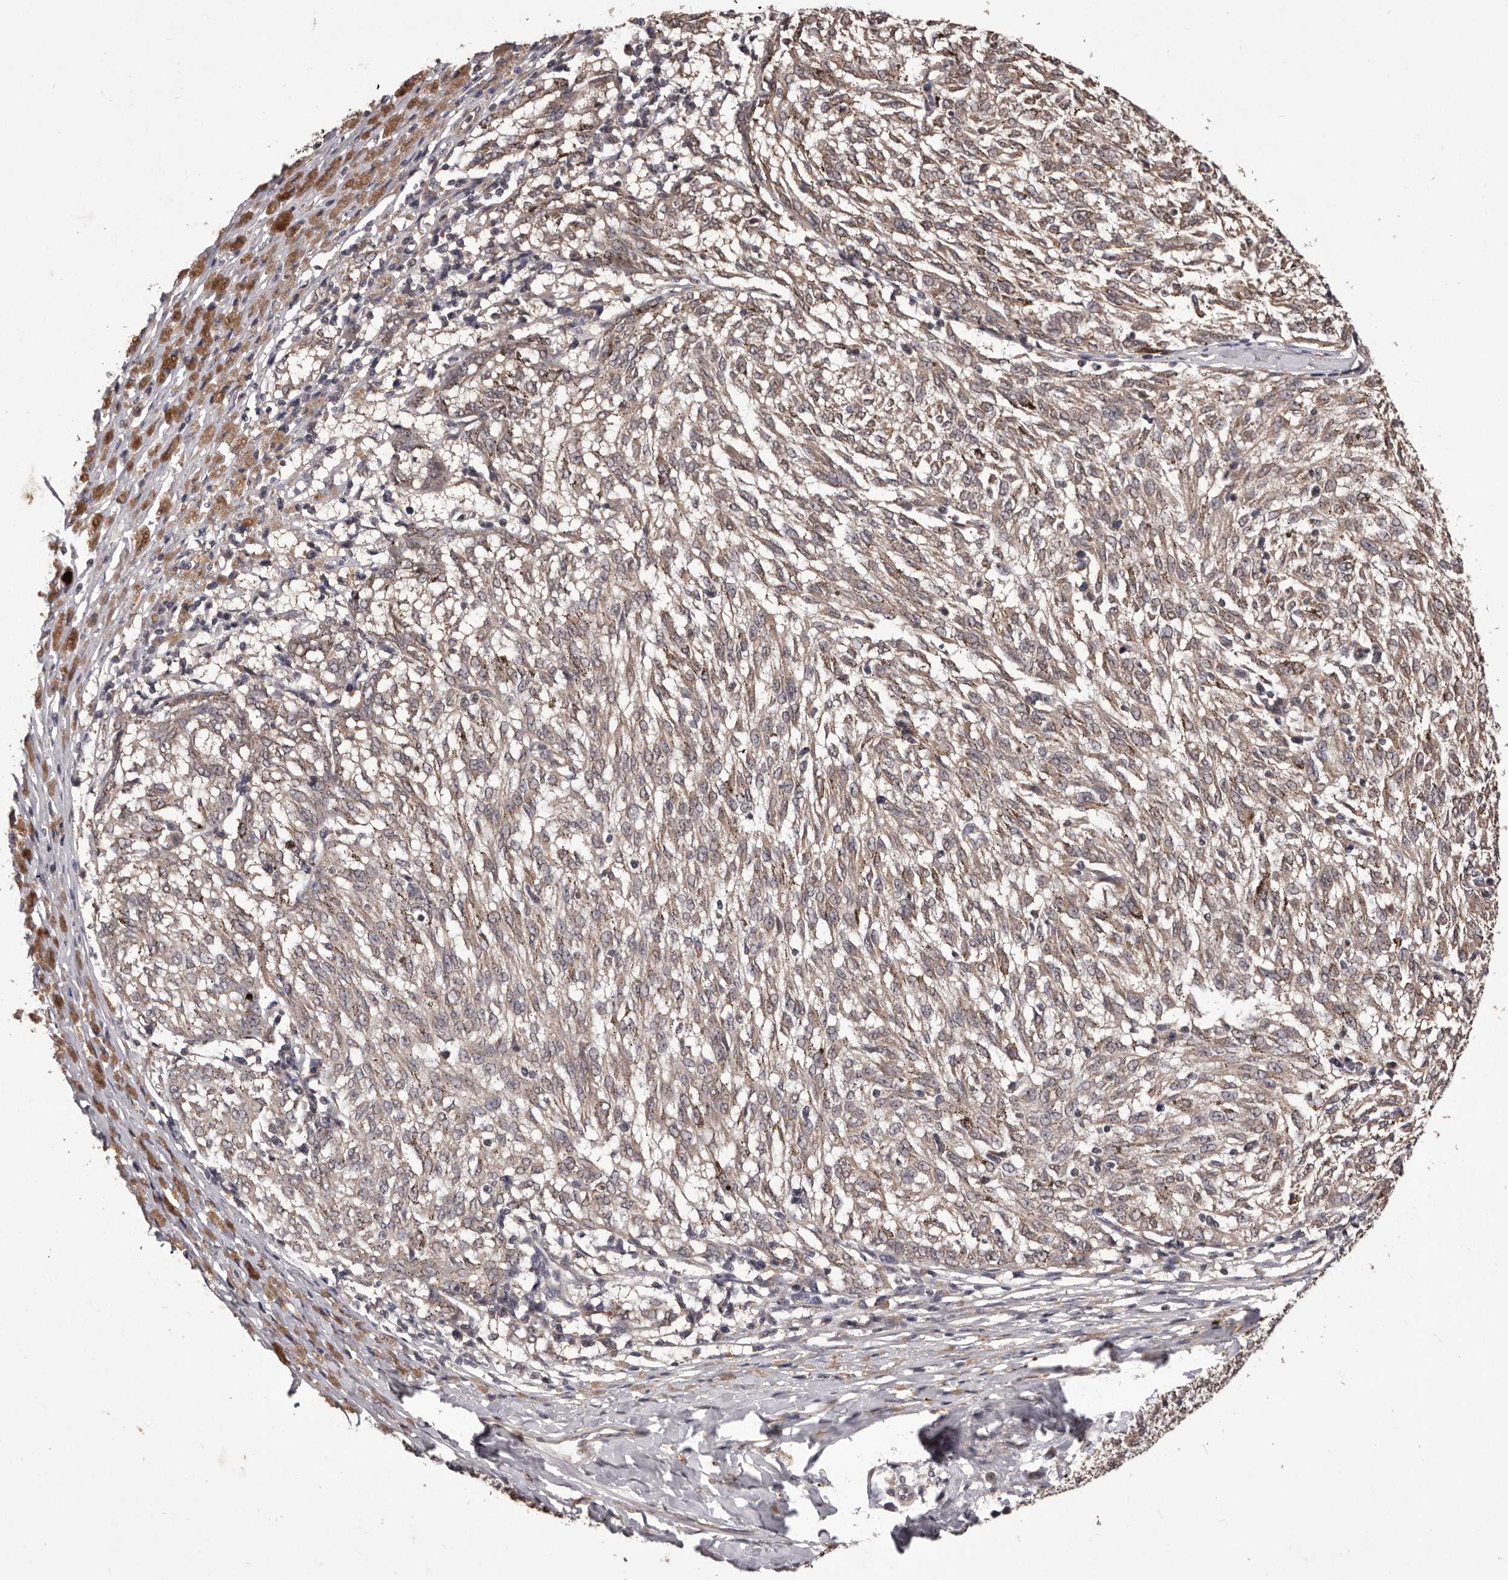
{"staining": {"intensity": "weak", "quantity": "25%-75%", "location": "cytoplasmic/membranous"}, "tissue": "melanoma", "cell_type": "Tumor cells", "image_type": "cancer", "snomed": [{"axis": "morphology", "description": "Malignant melanoma, NOS"}, {"axis": "topography", "description": "Skin"}], "caption": "Tumor cells show weak cytoplasmic/membranous expression in about 25%-75% of cells in melanoma. Using DAB (3,3'-diaminobenzidine) (brown) and hematoxylin (blue) stains, captured at high magnification using brightfield microscopy.", "gene": "CELF3", "patient": {"sex": "female", "age": 72}}